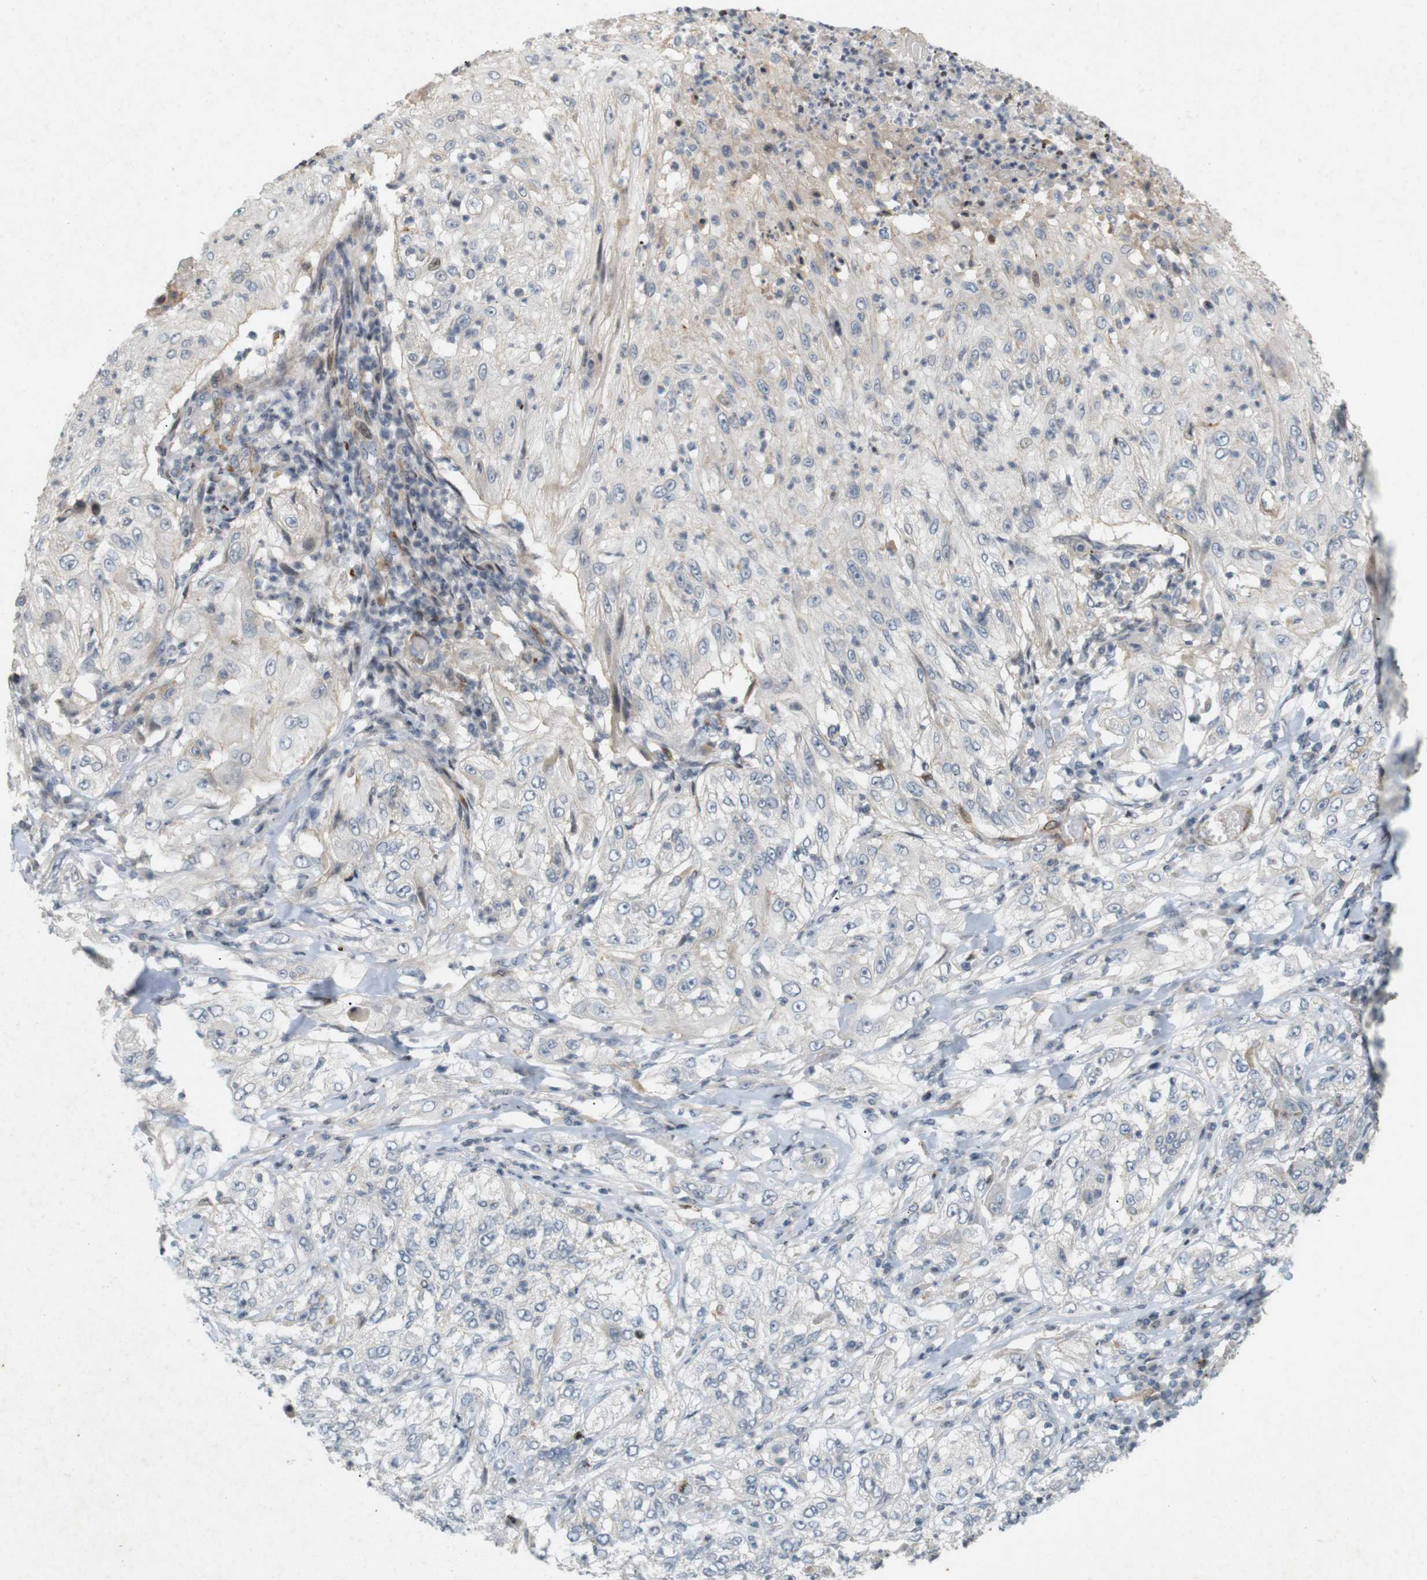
{"staining": {"intensity": "negative", "quantity": "none", "location": "none"}, "tissue": "lung cancer", "cell_type": "Tumor cells", "image_type": "cancer", "snomed": [{"axis": "morphology", "description": "Inflammation, NOS"}, {"axis": "morphology", "description": "Squamous cell carcinoma, NOS"}, {"axis": "topography", "description": "Lymph node"}, {"axis": "topography", "description": "Soft tissue"}, {"axis": "topography", "description": "Lung"}], "caption": "Image shows no significant protein positivity in tumor cells of squamous cell carcinoma (lung).", "gene": "PPP1R14A", "patient": {"sex": "male", "age": 66}}